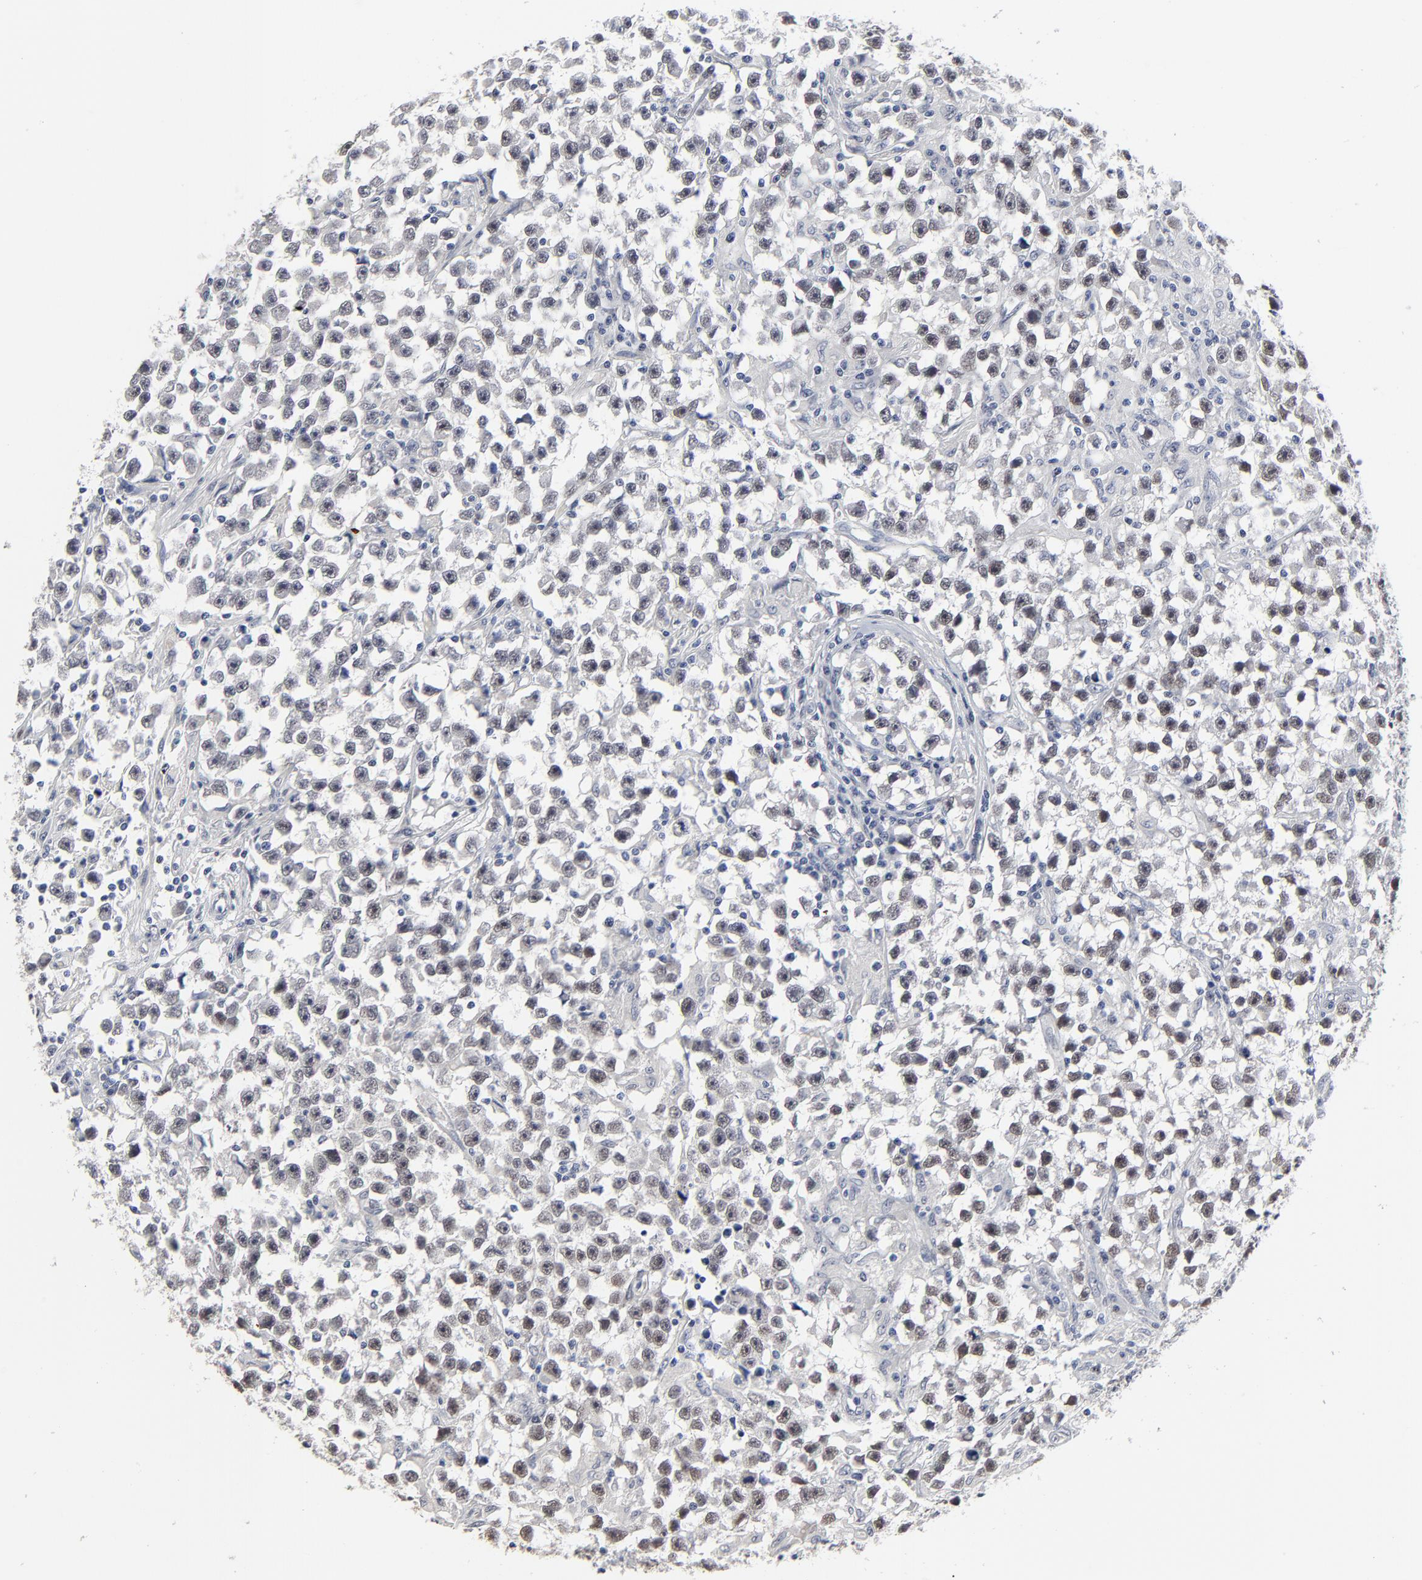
{"staining": {"intensity": "weak", "quantity": ">75%", "location": "nuclear"}, "tissue": "testis cancer", "cell_type": "Tumor cells", "image_type": "cancer", "snomed": [{"axis": "morphology", "description": "Seminoma, NOS"}, {"axis": "topography", "description": "Testis"}], "caption": "About >75% of tumor cells in human testis seminoma display weak nuclear protein positivity as visualized by brown immunohistochemical staining.", "gene": "ZNF589", "patient": {"sex": "male", "age": 33}}